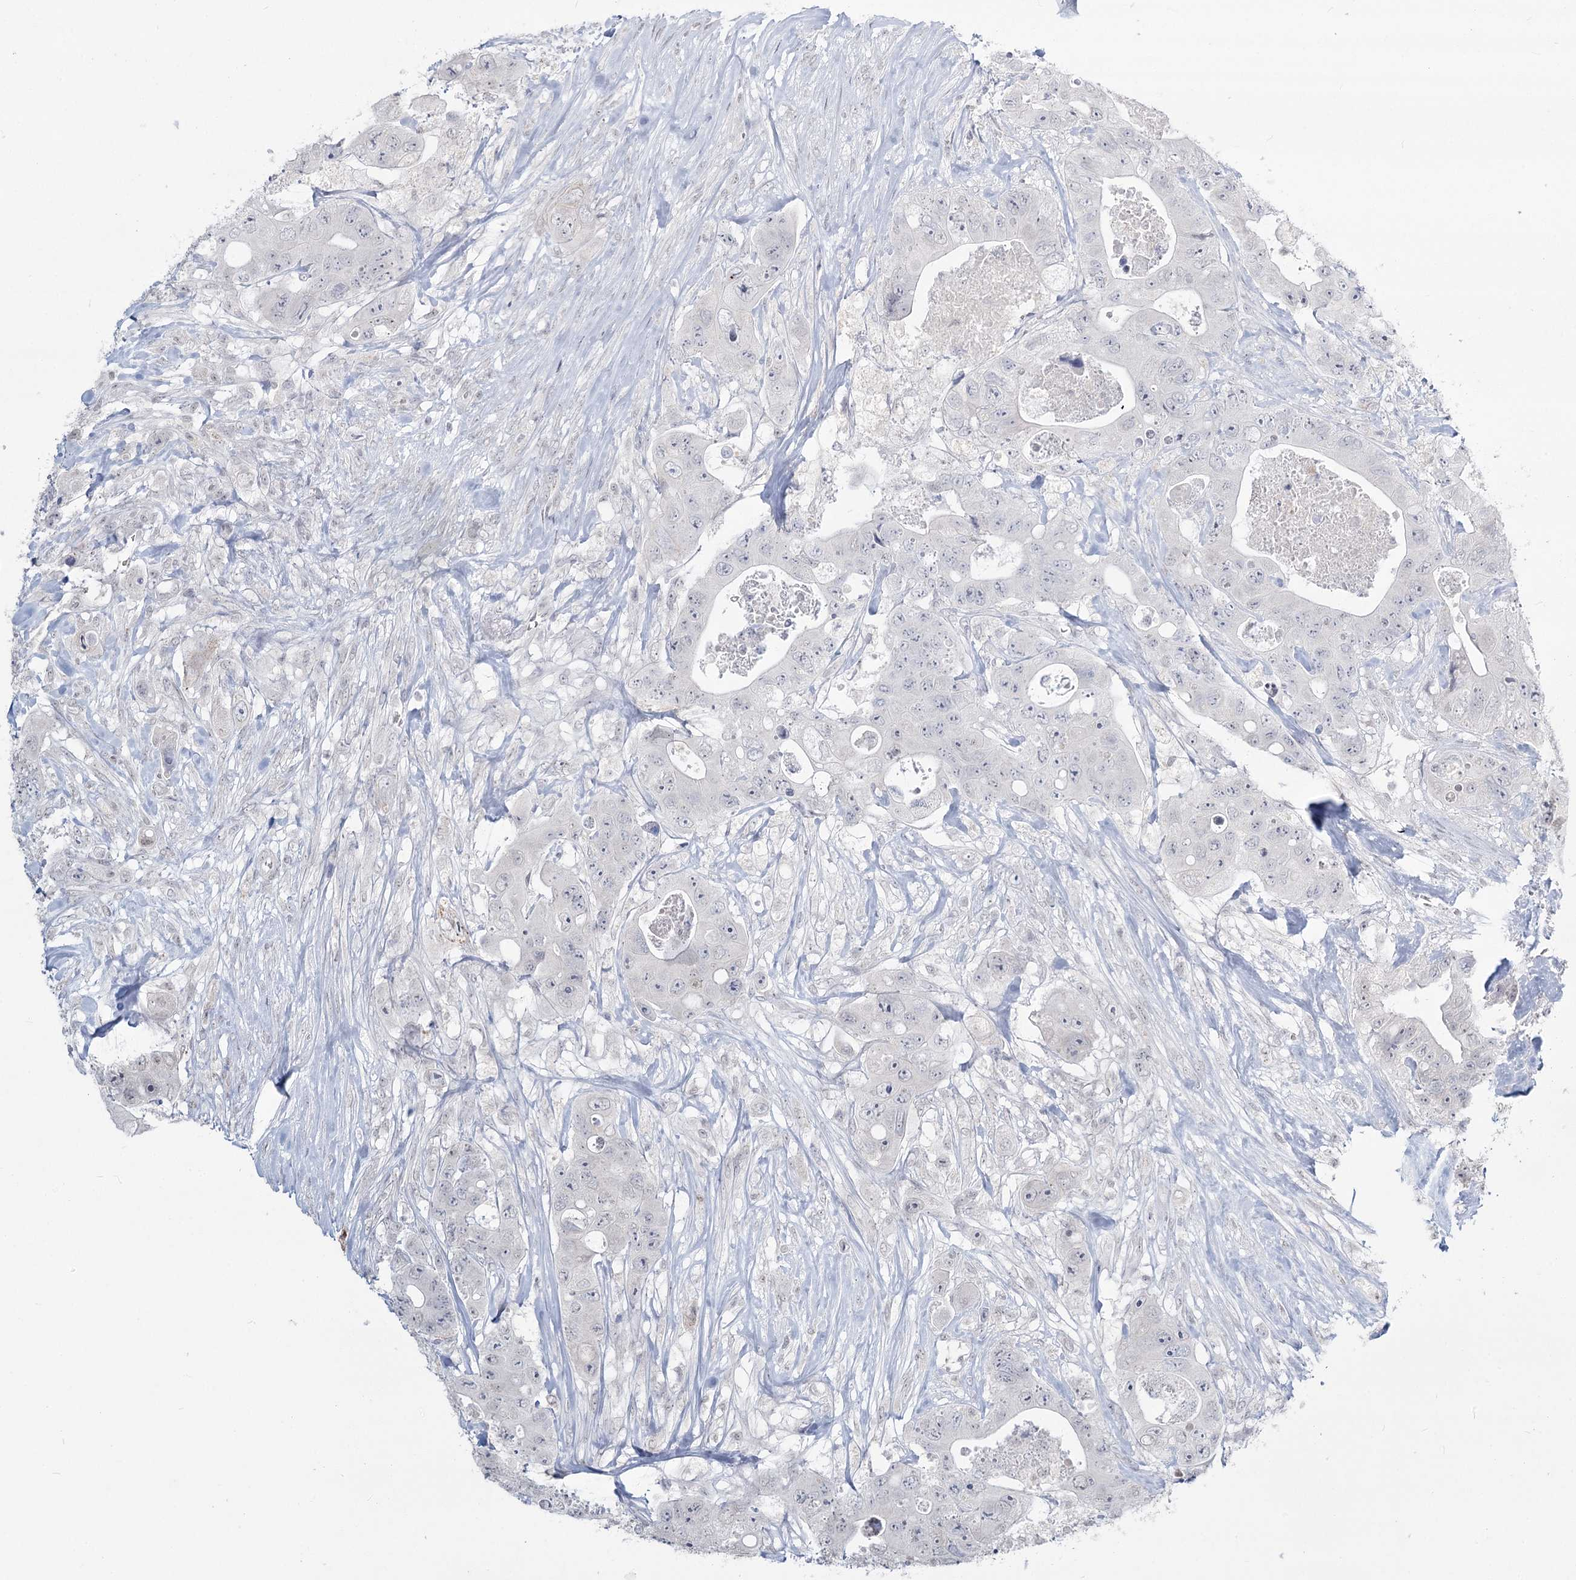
{"staining": {"intensity": "negative", "quantity": "none", "location": "none"}, "tissue": "colorectal cancer", "cell_type": "Tumor cells", "image_type": "cancer", "snomed": [{"axis": "morphology", "description": "Adenocarcinoma, NOS"}, {"axis": "topography", "description": "Colon"}], "caption": "Tumor cells show no significant expression in colorectal cancer (adenocarcinoma).", "gene": "LY6G5C", "patient": {"sex": "female", "age": 46}}